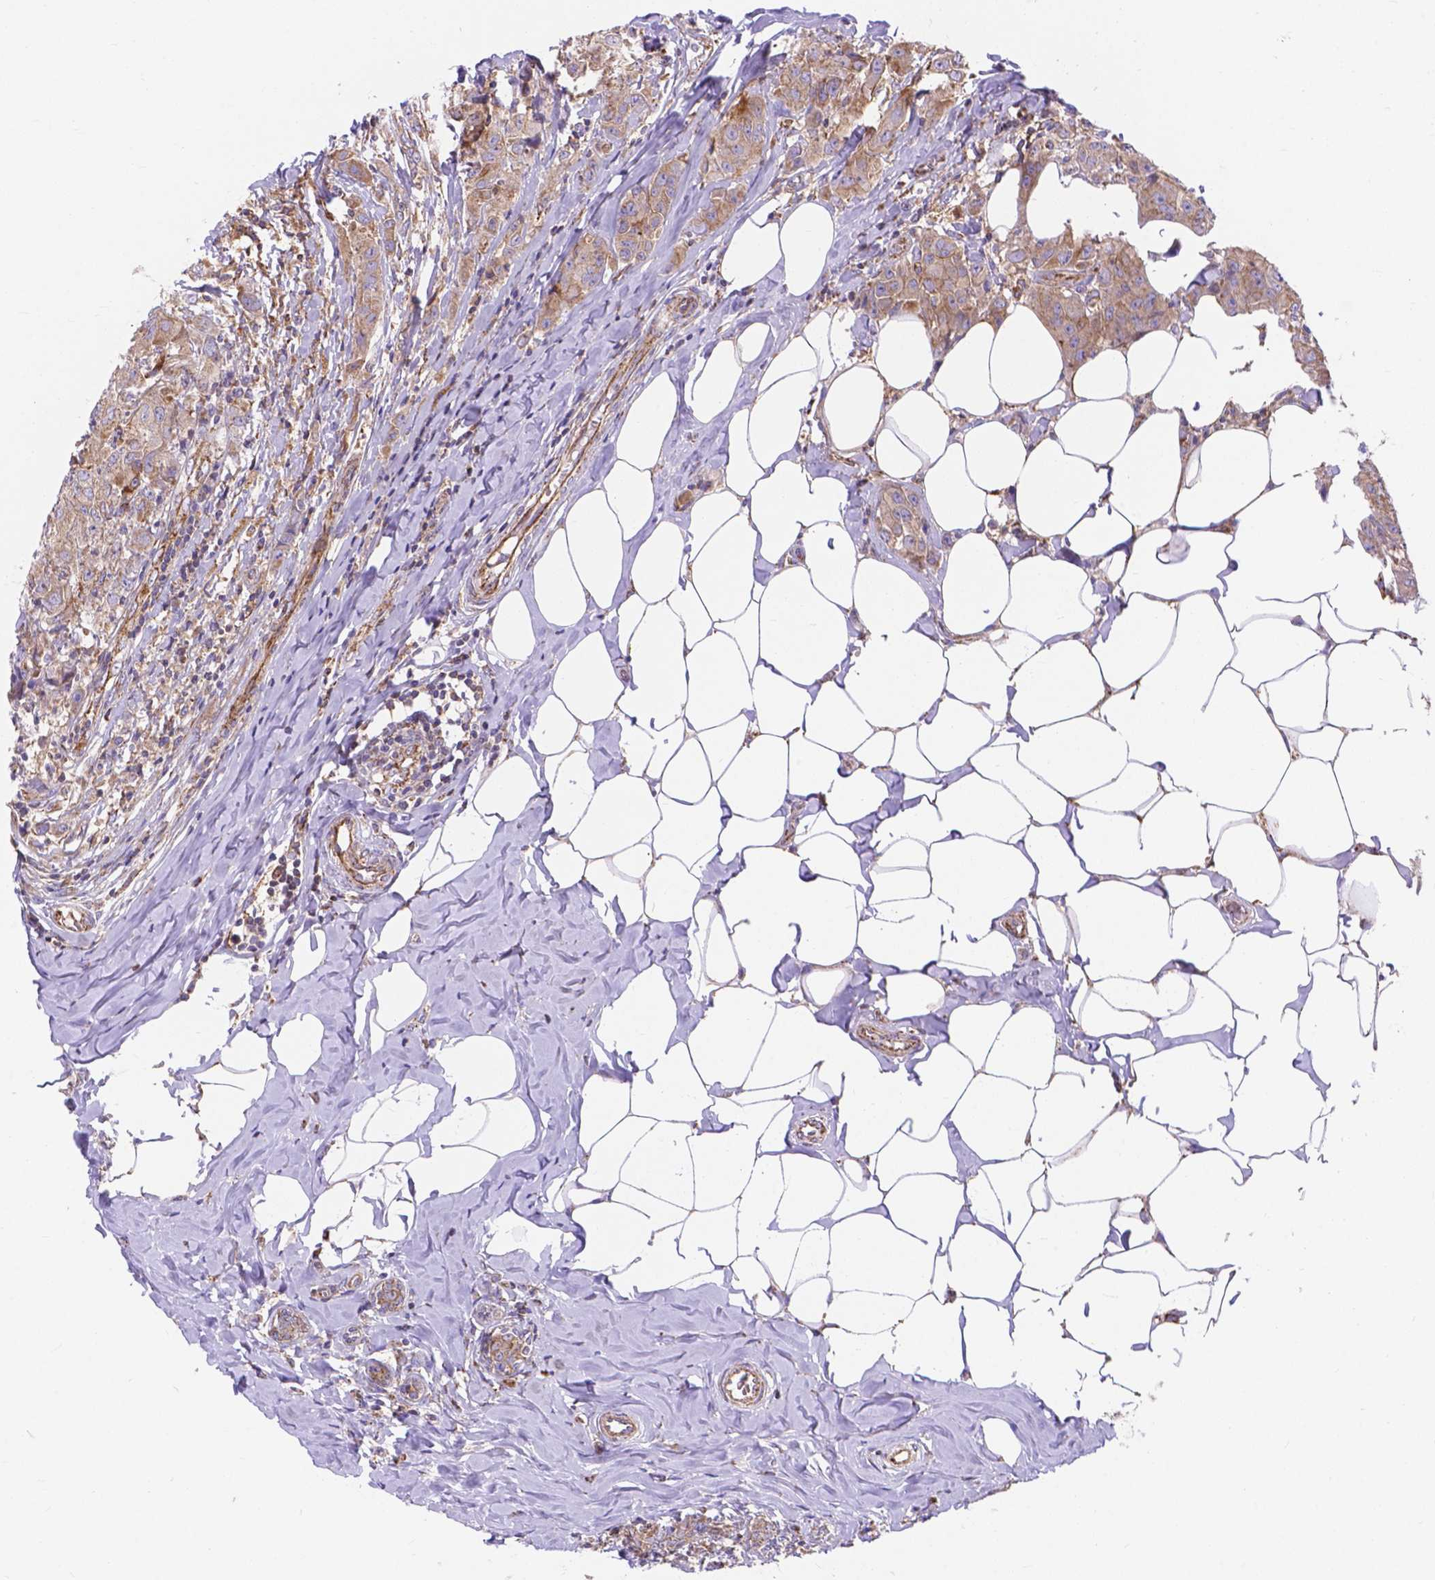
{"staining": {"intensity": "weak", "quantity": ">75%", "location": "cytoplasmic/membranous"}, "tissue": "breast cancer", "cell_type": "Tumor cells", "image_type": "cancer", "snomed": [{"axis": "morphology", "description": "Normal tissue, NOS"}, {"axis": "morphology", "description": "Duct carcinoma"}, {"axis": "topography", "description": "Breast"}], "caption": "IHC (DAB (3,3'-diaminobenzidine)) staining of human infiltrating ductal carcinoma (breast) displays weak cytoplasmic/membranous protein positivity in approximately >75% of tumor cells.", "gene": "AK3", "patient": {"sex": "female", "age": 43}}